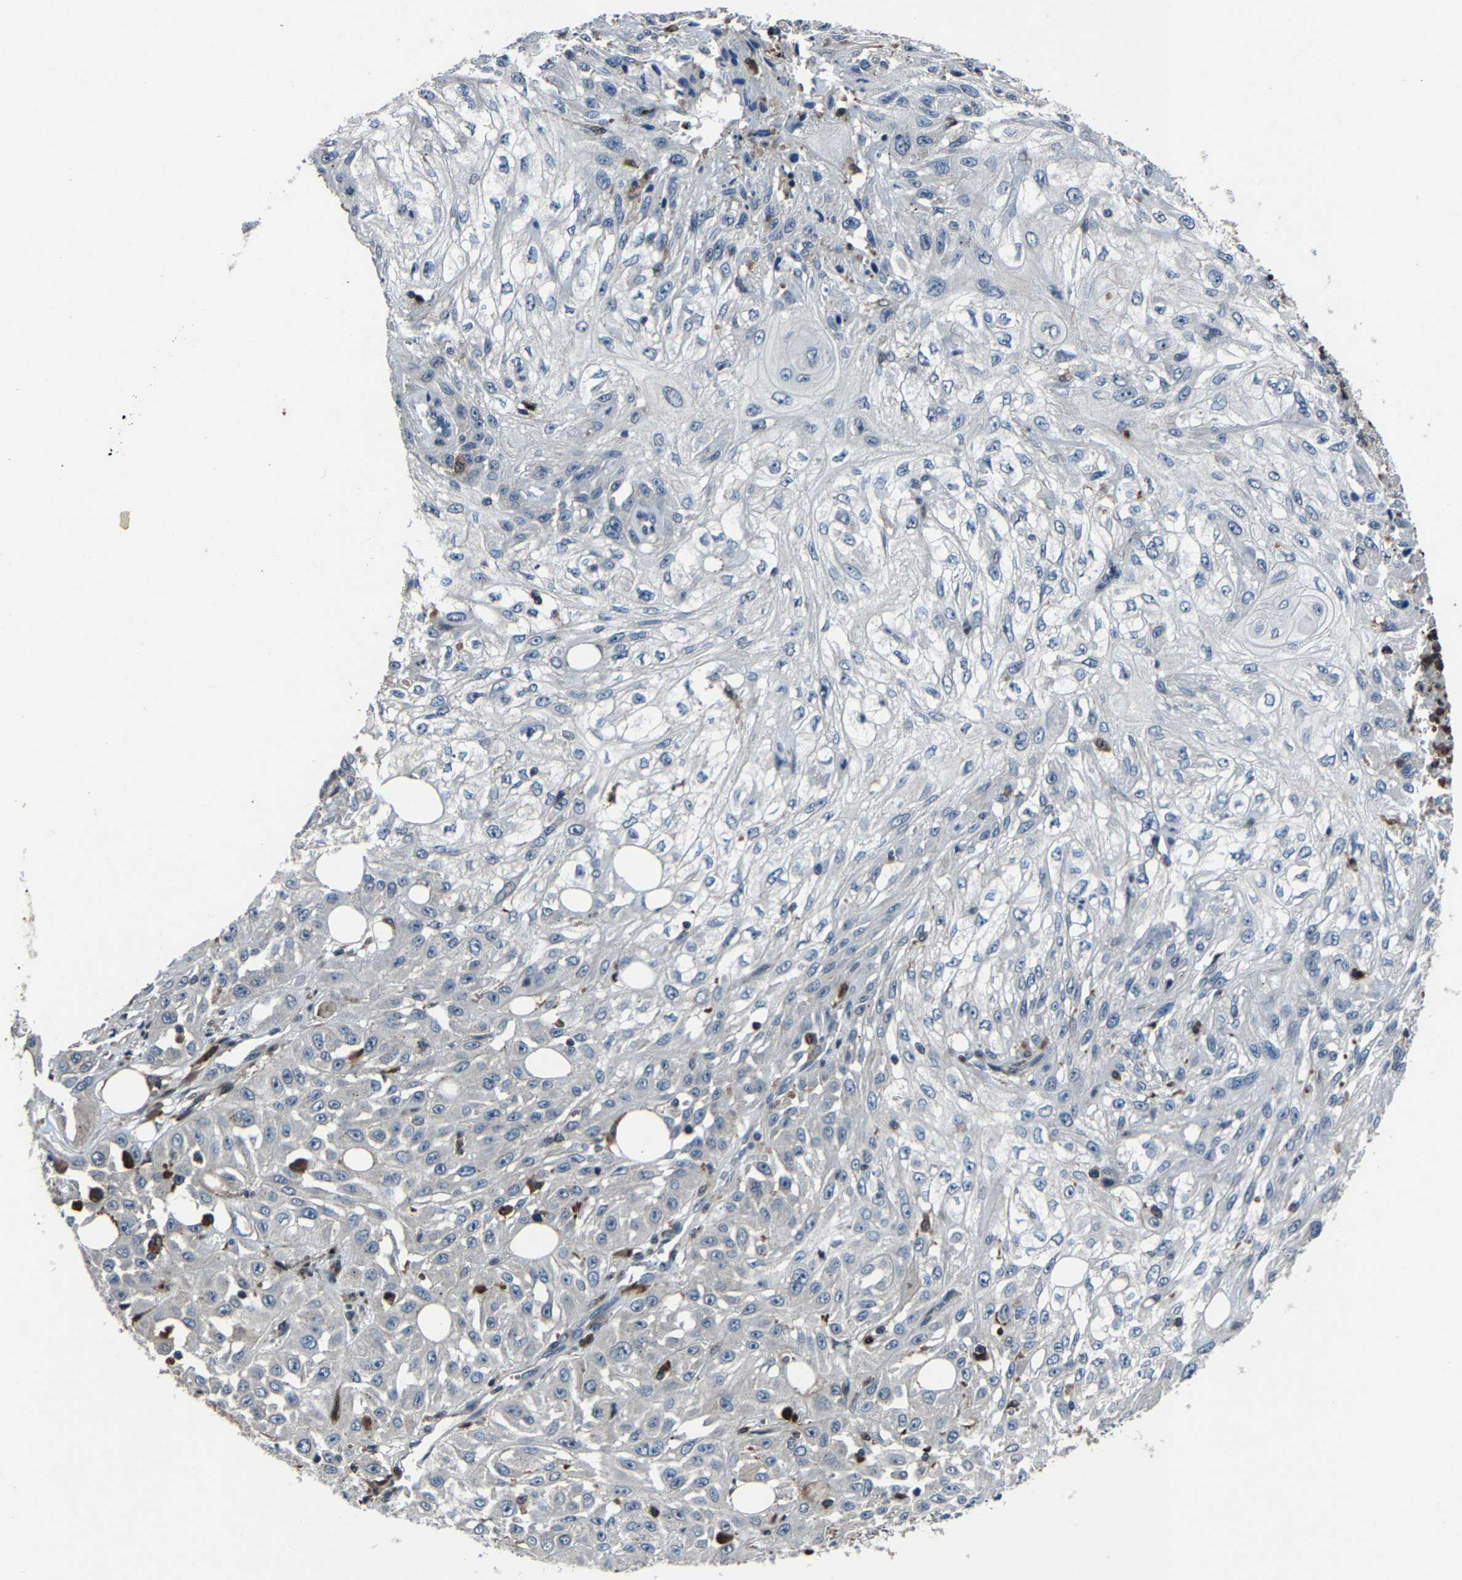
{"staining": {"intensity": "negative", "quantity": "none", "location": "none"}, "tissue": "skin cancer", "cell_type": "Tumor cells", "image_type": "cancer", "snomed": [{"axis": "morphology", "description": "Squamous cell carcinoma, NOS"}, {"axis": "morphology", "description": "Squamous cell carcinoma, metastatic, NOS"}, {"axis": "topography", "description": "Skin"}, {"axis": "topography", "description": "Lymph node"}], "caption": "There is no significant staining in tumor cells of metastatic squamous cell carcinoma (skin).", "gene": "PCNX2", "patient": {"sex": "male", "age": 75}}